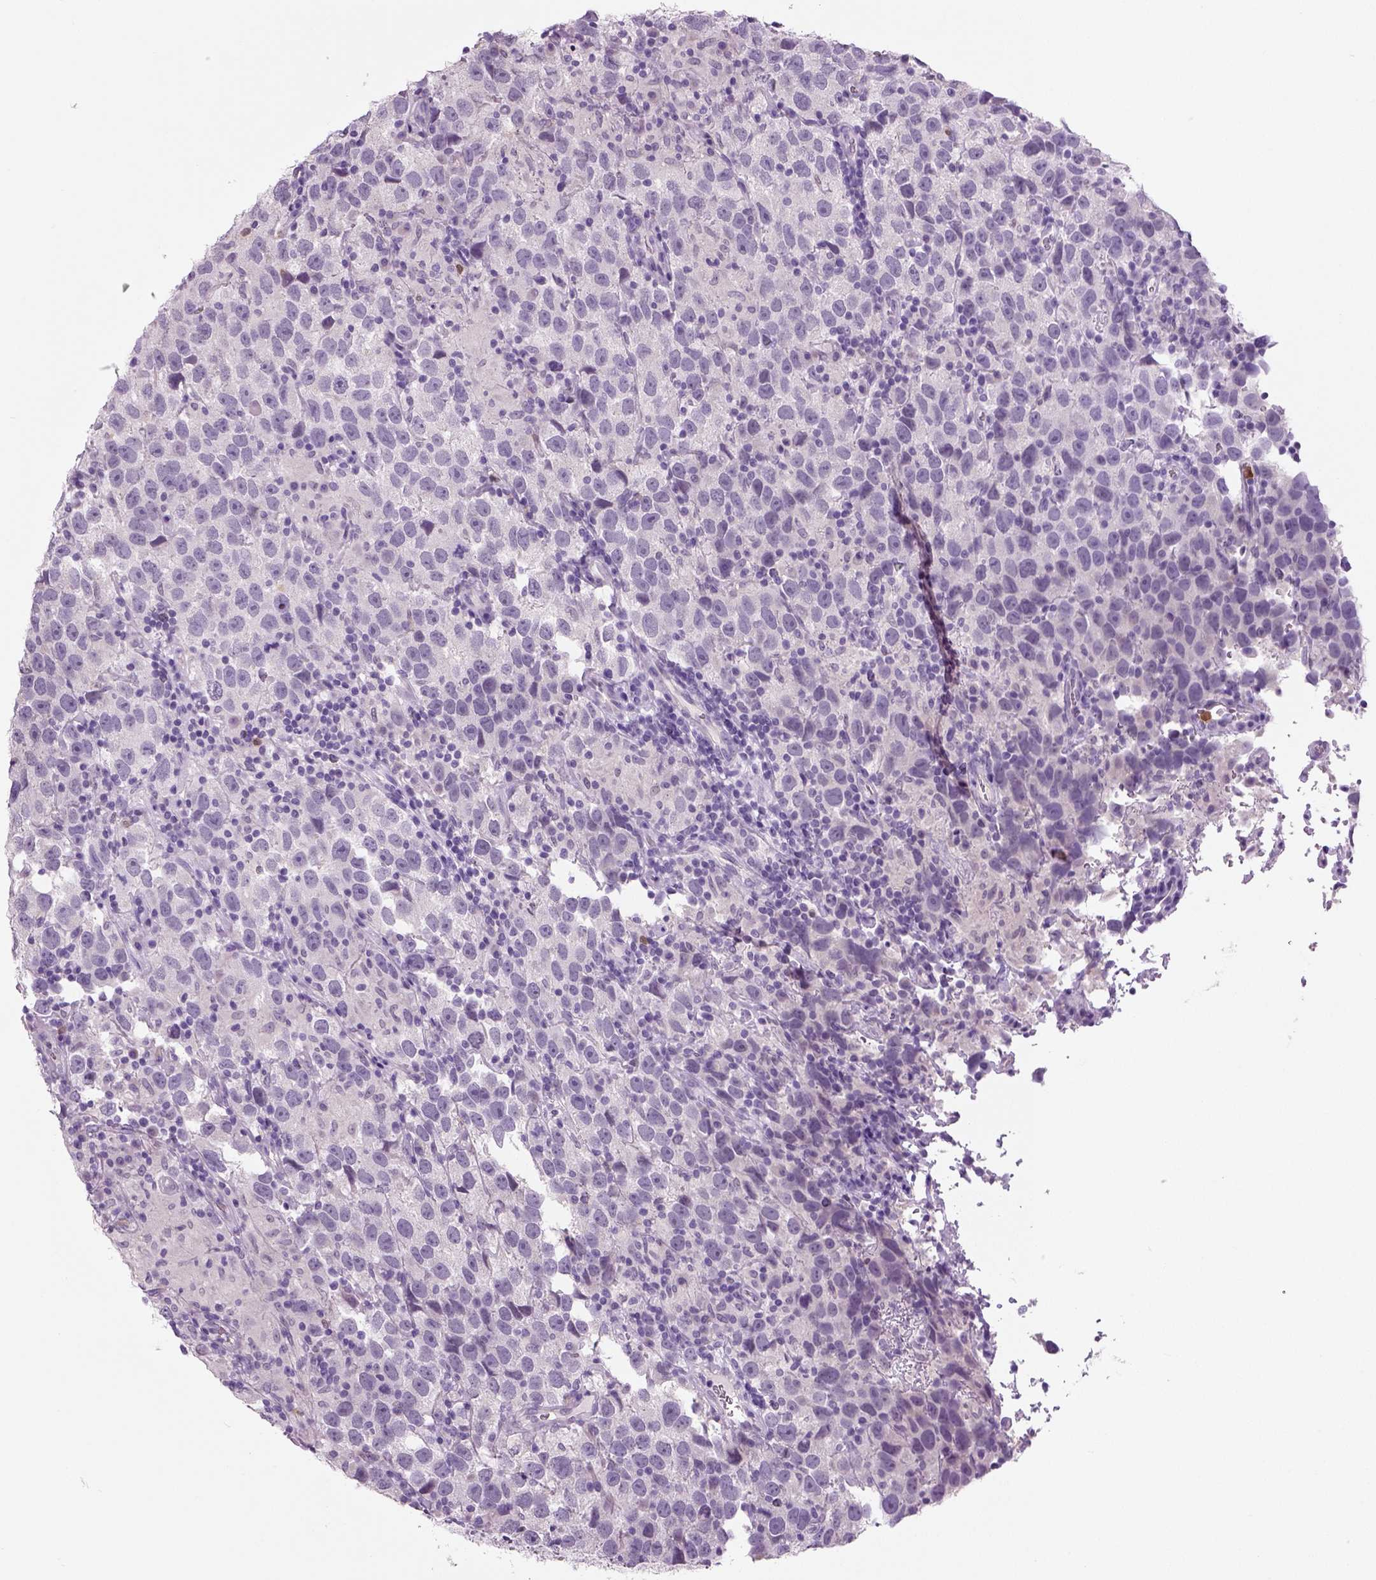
{"staining": {"intensity": "negative", "quantity": "none", "location": "none"}, "tissue": "testis cancer", "cell_type": "Tumor cells", "image_type": "cancer", "snomed": [{"axis": "morphology", "description": "Seminoma, NOS"}, {"axis": "topography", "description": "Testis"}], "caption": "A high-resolution histopathology image shows IHC staining of testis cancer, which demonstrates no significant staining in tumor cells.", "gene": "NECAB2", "patient": {"sex": "male", "age": 26}}